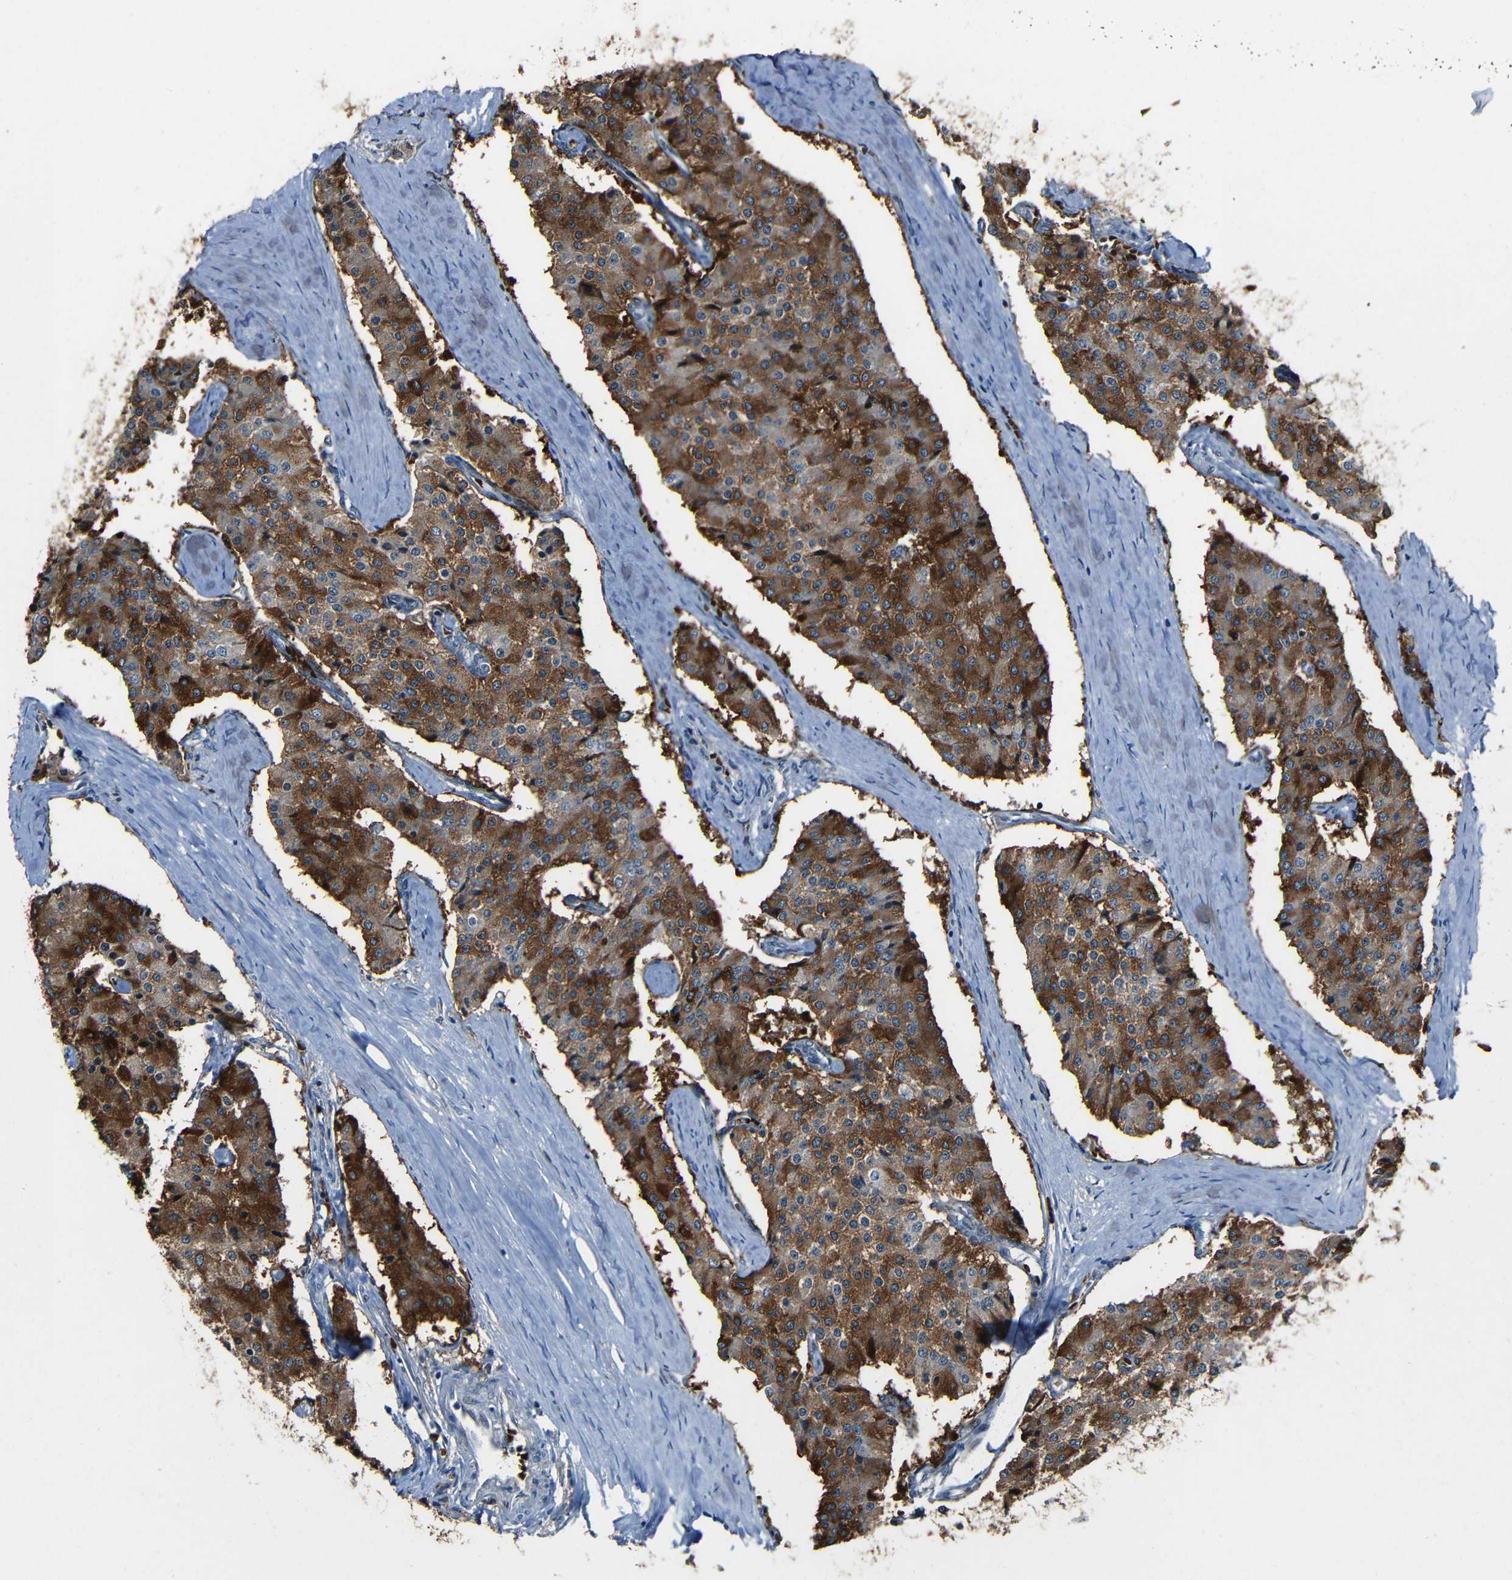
{"staining": {"intensity": "strong", "quantity": "25%-75%", "location": "cytoplasmic/membranous"}, "tissue": "carcinoid", "cell_type": "Tumor cells", "image_type": "cancer", "snomed": [{"axis": "morphology", "description": "Carcinoid, malignant, NOS"}, {"axis": "topography", "description": "Colon"}], "caption": "IHC micrograph of human carcinoid stained for a protein (brown), which shows high levels of strong cytoplasmic/membranous staining in about 25%-75% of tumor cells.", "gene": "DNAJC5", "patient": {"sex": "female", "age": 52}}